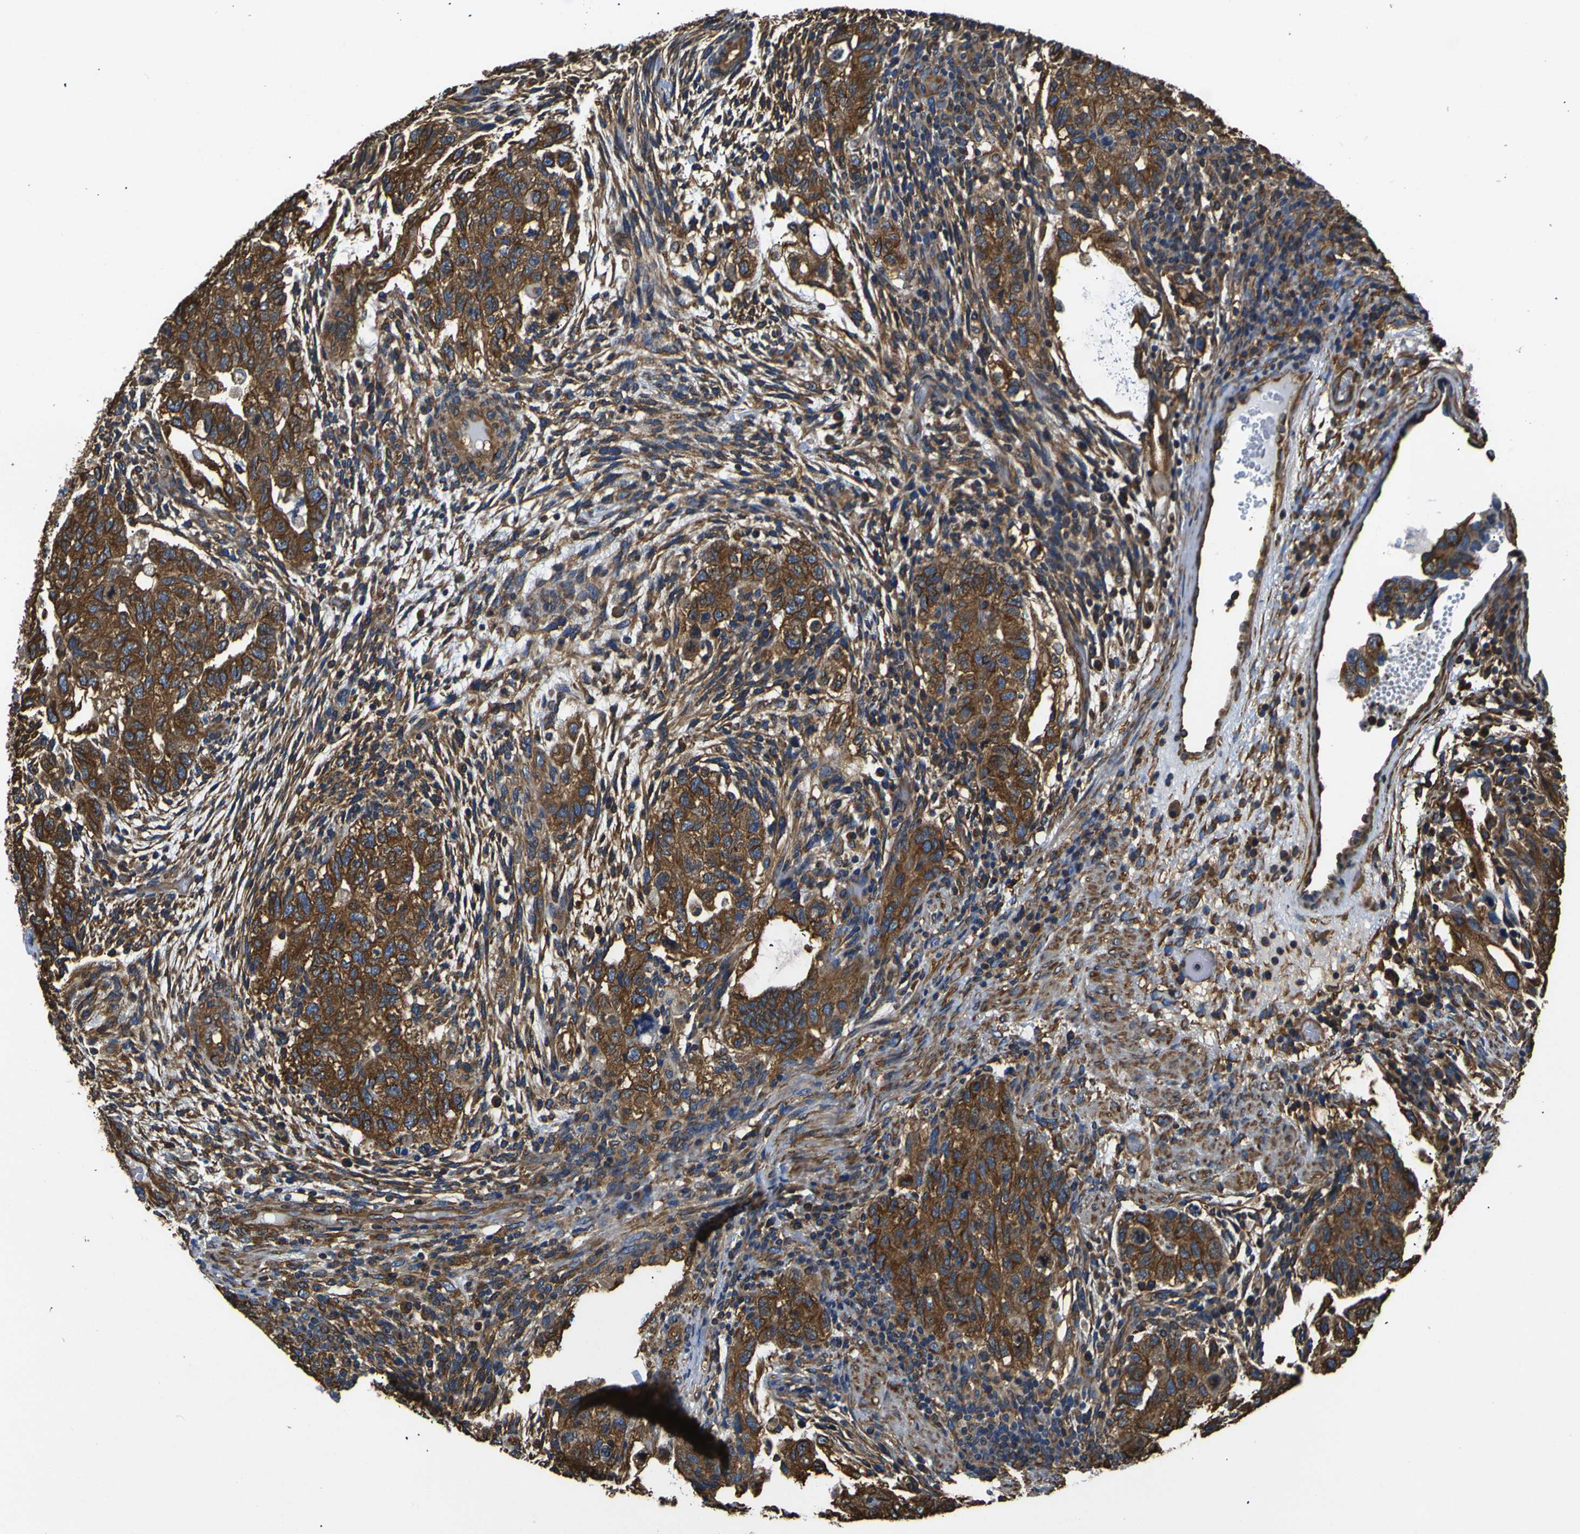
{"staining": {"intensity": "strong", "quantity": ">75%", "location": "cytoplasmic/membranous"}, "tissue": "testis cancer", "cell_type": "Tumor cells", "image_type": "cancer", "snomed": [{"axis": "morphology", "description": "Normal tissue, NOS"}, {"axis": "morphology", "description": "Carcinoma, Embryonal, NOS"}, {"axis": "topography", "description": "Testis"}], "caption": "About >75% of tumor cells in human testis cancer show strong cytoplasmic/membranous protein staining as visualized by brown immunohistochemical staining.", "gene": "TUBB", "patient": {"sex": "male", "age": 36}}